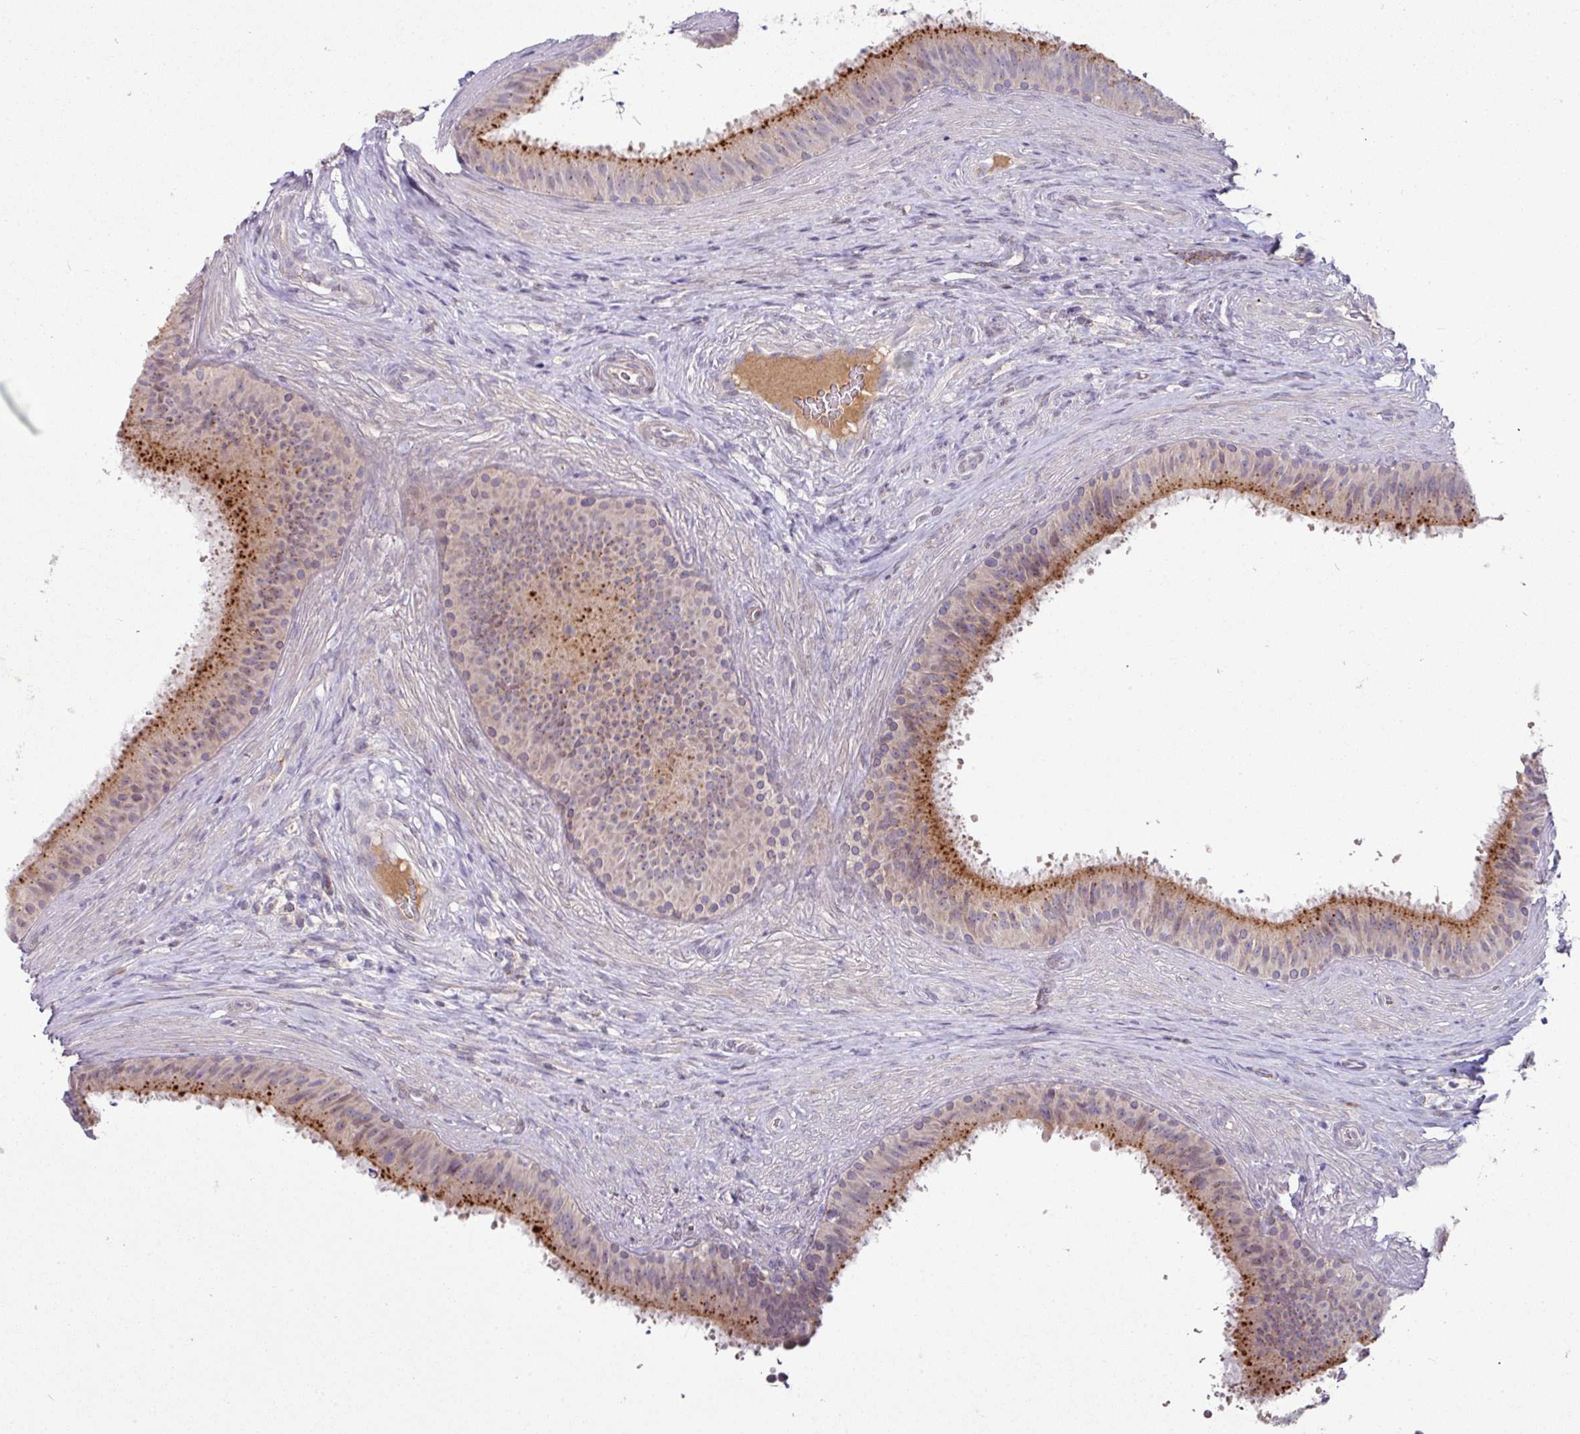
{"staining": {"intensity": "strong", "quantity": "25%-75%", "location": "cytoplasmic/membranous"}, "tissue": "epididymis", "cell_type": "Glandular cells", "image_type": "normal", "snomed": [{"axis": "morphology", "description": "Normal tissue, NOS"}, {"axis": "topography", "description": "Testis"}, {"axis": "topography", "description": "Epididymis"}], "caption": "Immunohistochemistry (IHC) photomicrograph of benign epididymis: epididymis stained using immunohistochemistry demonstrates high levels of strong protein expression localized specifically in the cytoplasmic/membranous of glandular cells, appearing as a cytoplasmic/membranous brown color.", "gene": "SLAMF6", "patient": {"sex": "male", "age": 41}}